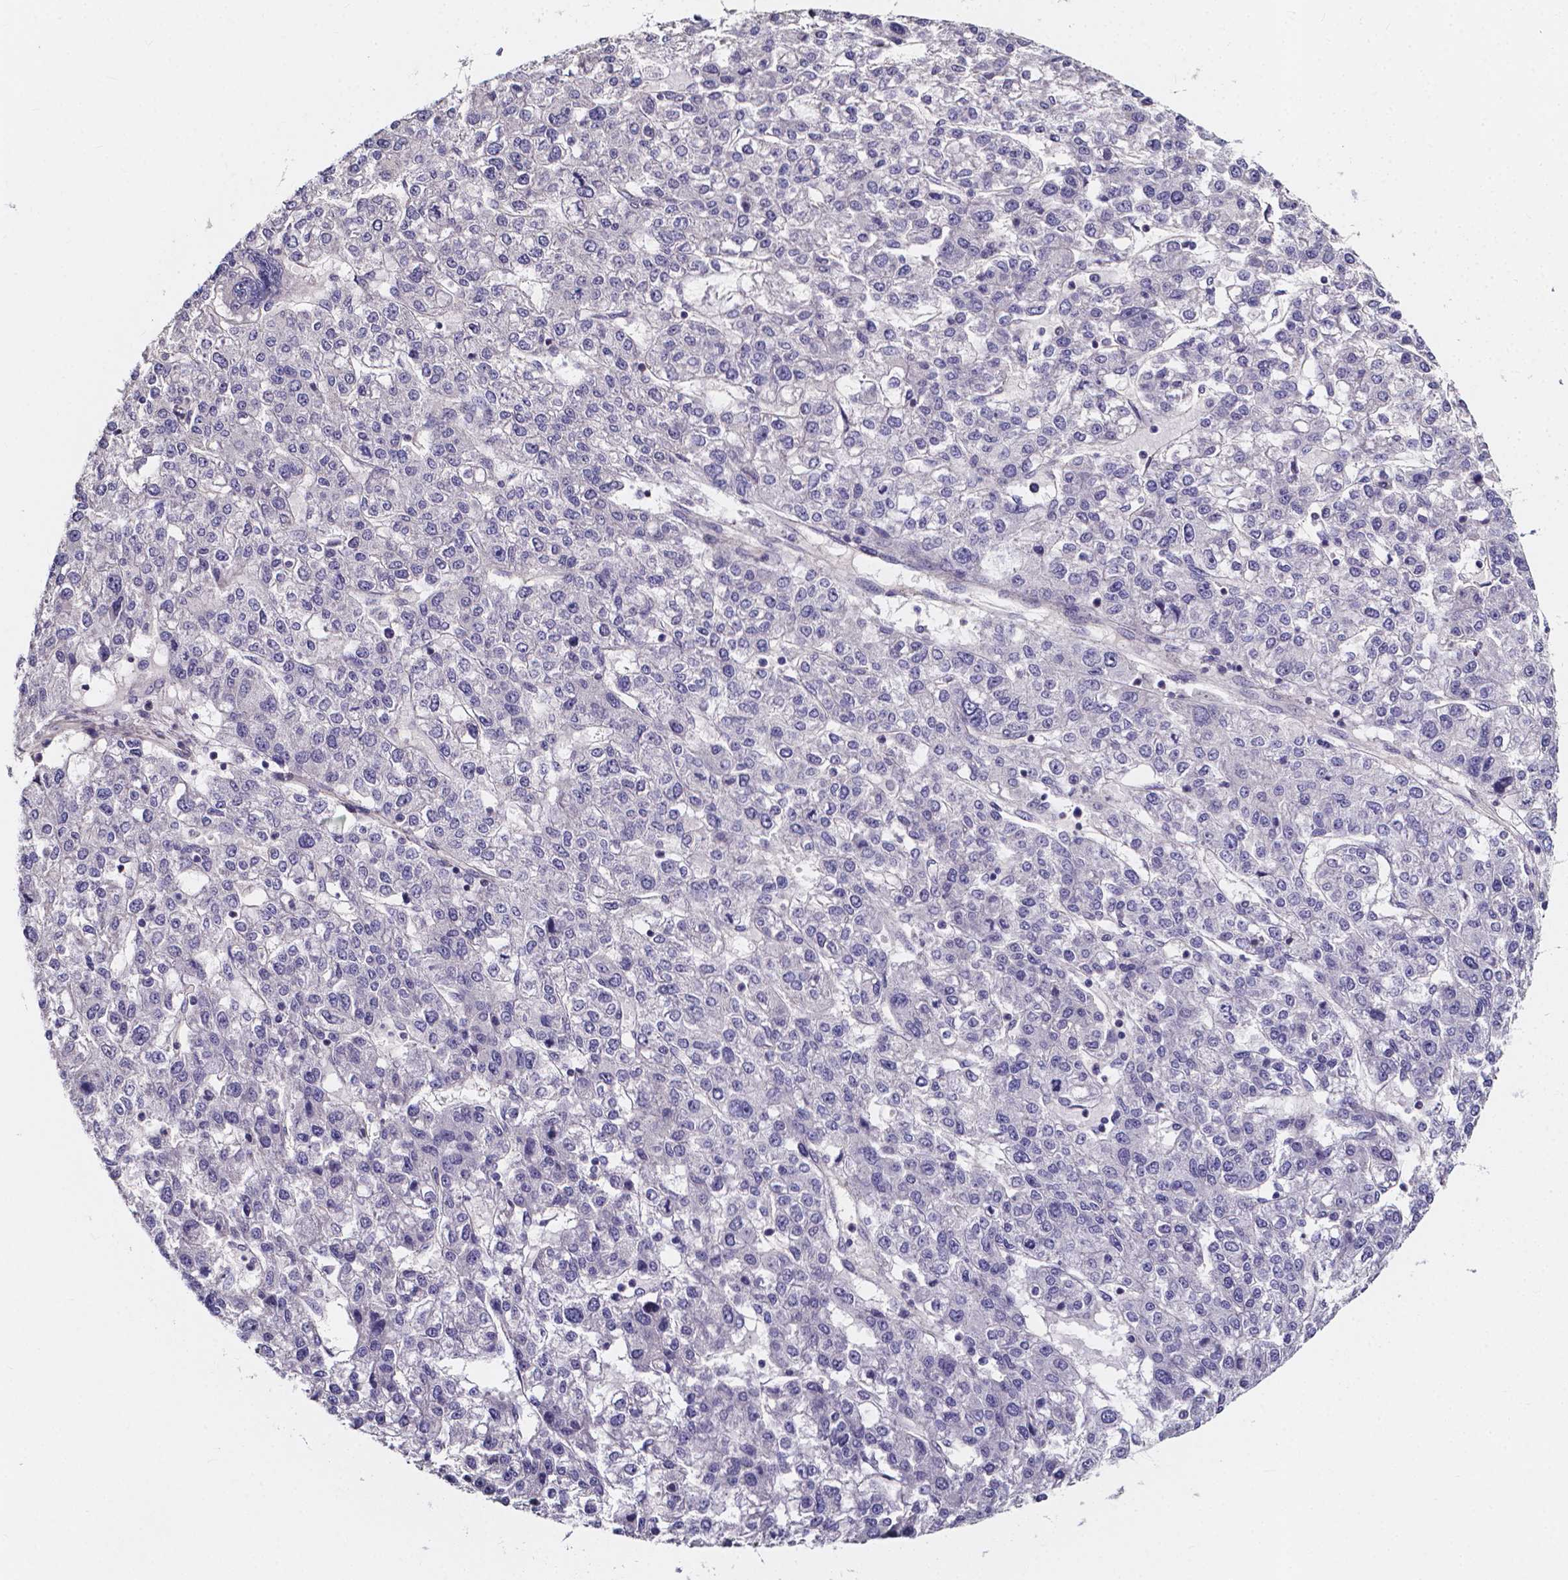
{"staining": {"intensity": "negative", "quantity": "none", "location": "none"}, "tissue": "liver cancer", "cell_type": "Tumor cells", "image_type": "cancer", "snomed": [{"axis": "morphology", "description": "Carcinoma, Hepatocellular, NOS"}, {"axis": "topography", "description": "Liver"}], "caption": "High magnification brightfield microscopy of liver hepatocellular carcinoma stained with DAB (brown) and counterstained with hematoxylin (blue): tumor cells show no significant expression.", "gene": "THEMIS", "patient": {"sex": "male", "age": 56}}